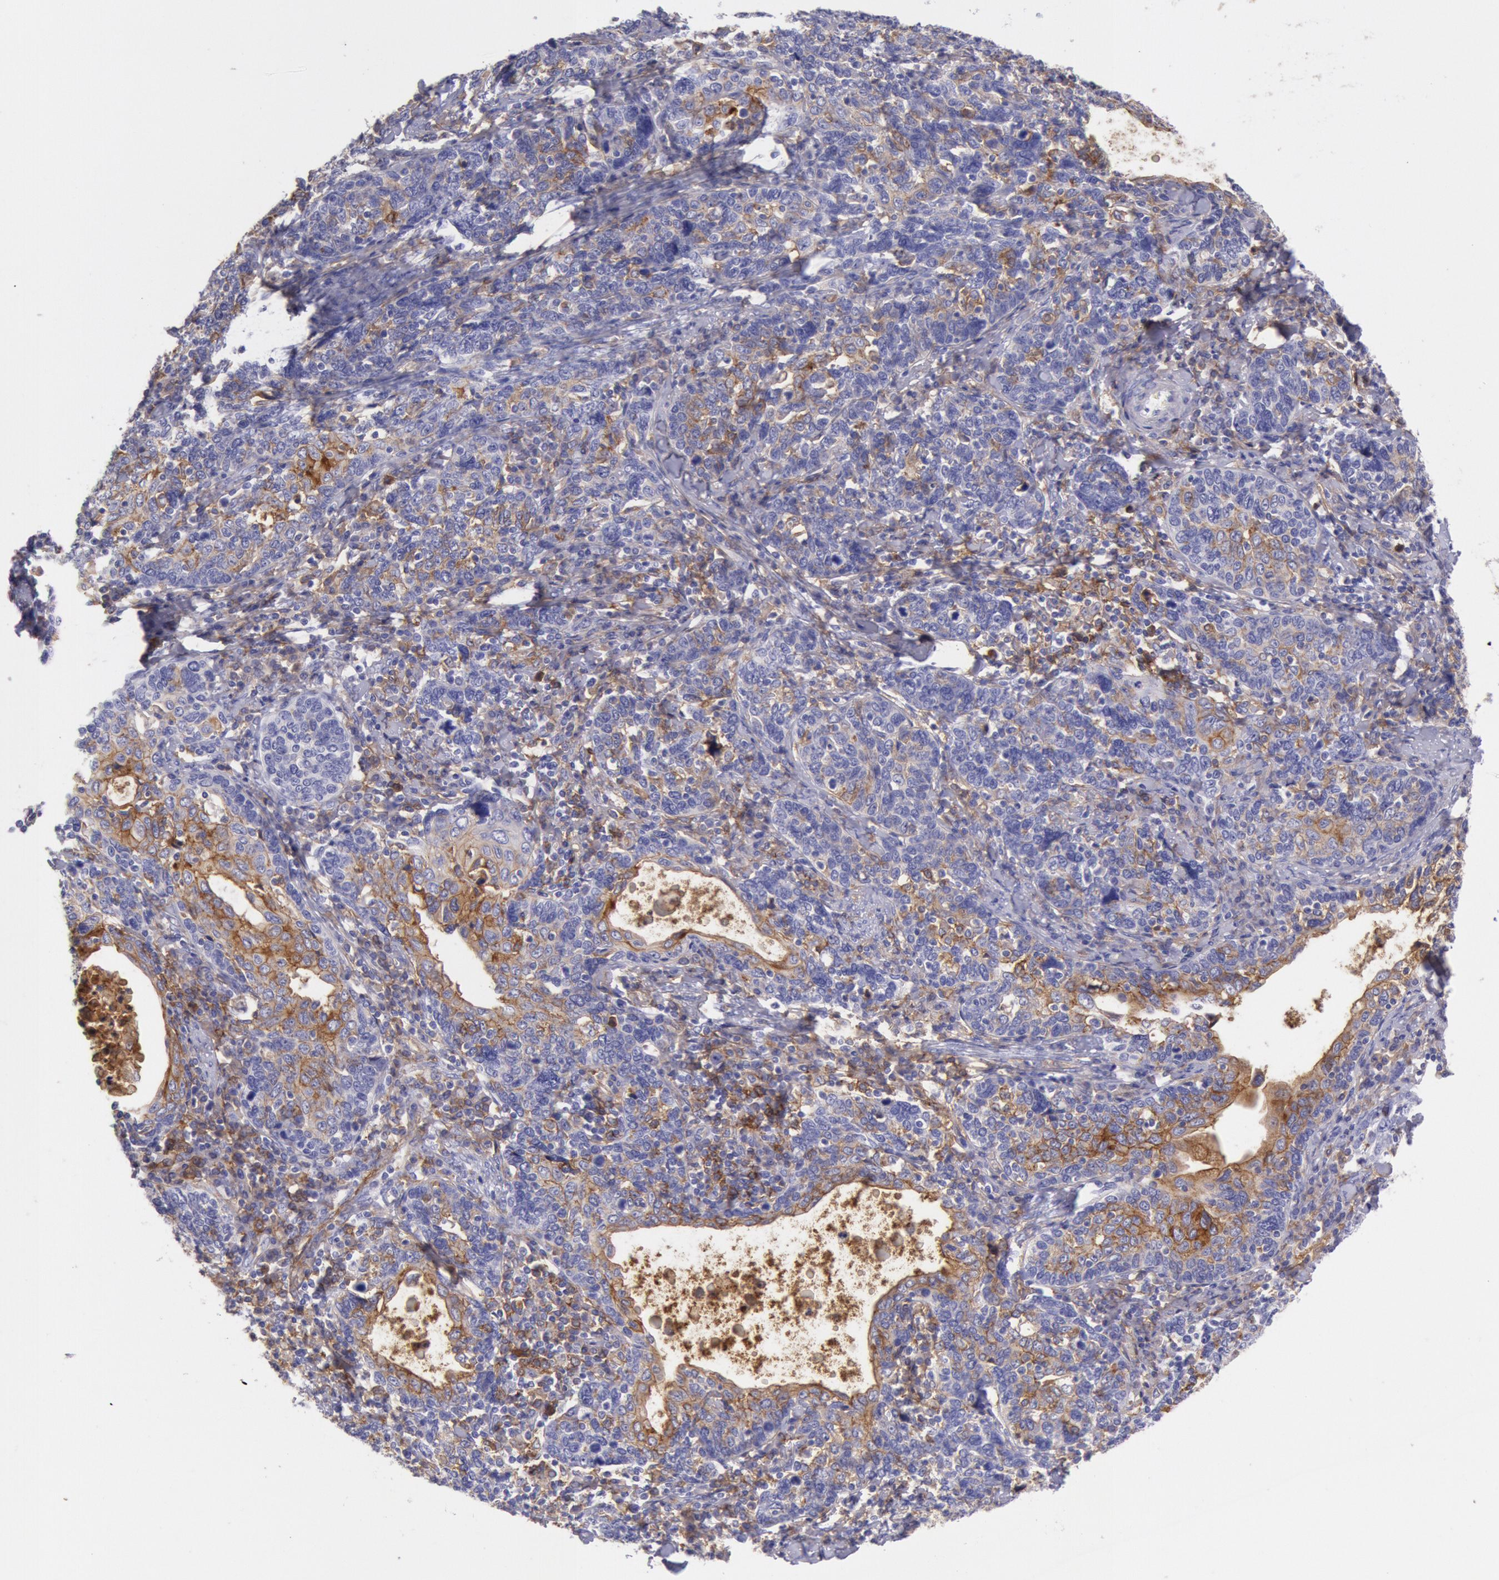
{"staining": {"intensity": "moderate", "quantity": "<25%", "location": "cytoplasmic/membranous"}, "tissue": "cervical cancer", "cell_type": "Tumor cells", "image_type": "cancer", "snomed": [{"axis": "morphology", "description": "Squamous cell carcinoma, NOS"}, {"axis": "topography", "description": "Cervix"}], "caption": "Immunohistochemistry (IHC) photomicrograph of neoplastic tissue: human cervical squamous cell carcinoma stained using immunohistochemistry shows low levels of moderate protein expression localized specifically in the cytoplasmic/membranous of tumor cells, appearing as a cytoplasmic/membranous brown color.", "gene": "LYN", "patient": {"sex": "female", "age": 41}}